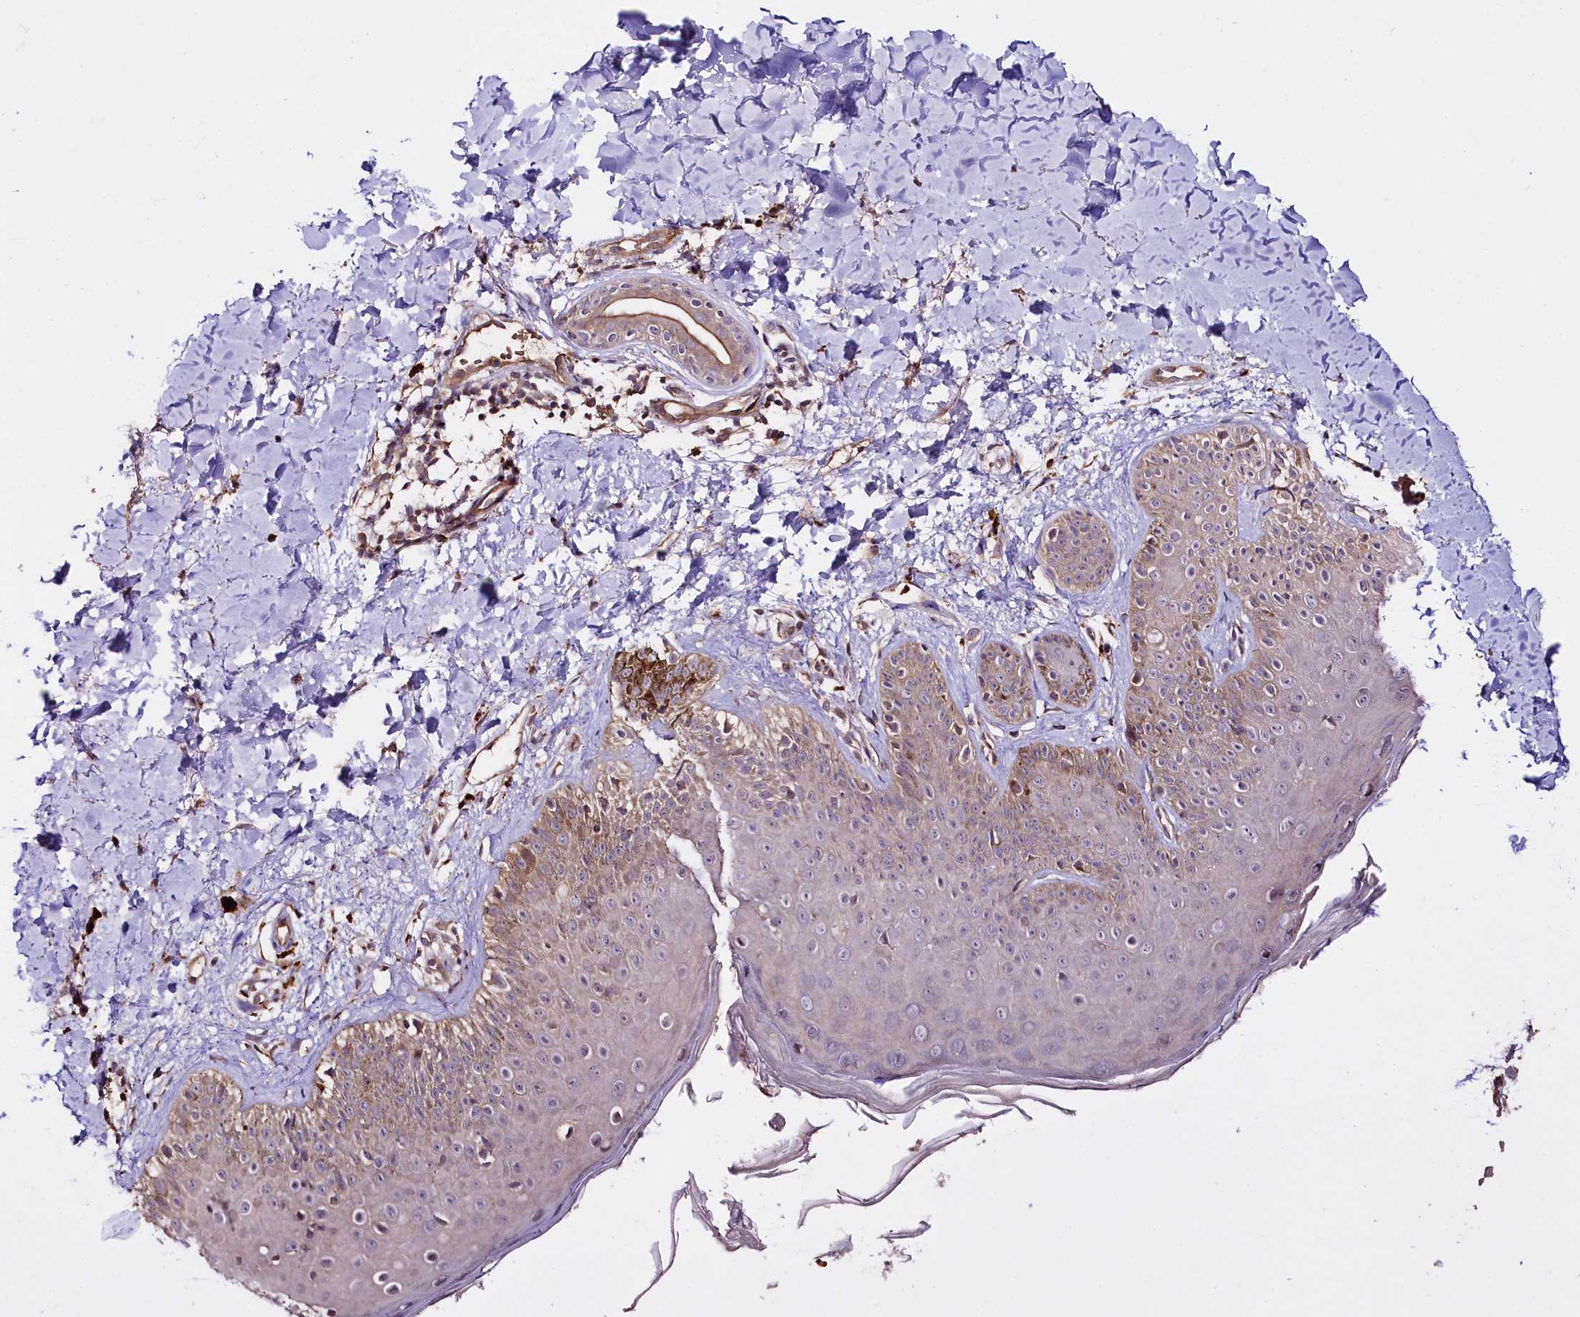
{"staining": {"intensity": "strong", "quantity": ">75%", "location": "cytoplasmic/membranous,nuclear"}, "tissue": "skin", "cell_type": "Fibroblasts", "image_type": "normal", "snomed": [{"axis": "morphology", "description": "Normal tissue, NOS"}, {"axis": "topography", "description": "Skin"}], "caption": "This is an image of immunohistochemistry (IHC) staining of normal skin, which shows strong expression in the cytoplasmic/membranous,nuclear of fibroblasts.", "gene": "TAFAZZIN", "patient": {"sex": "male", "age": 52}}